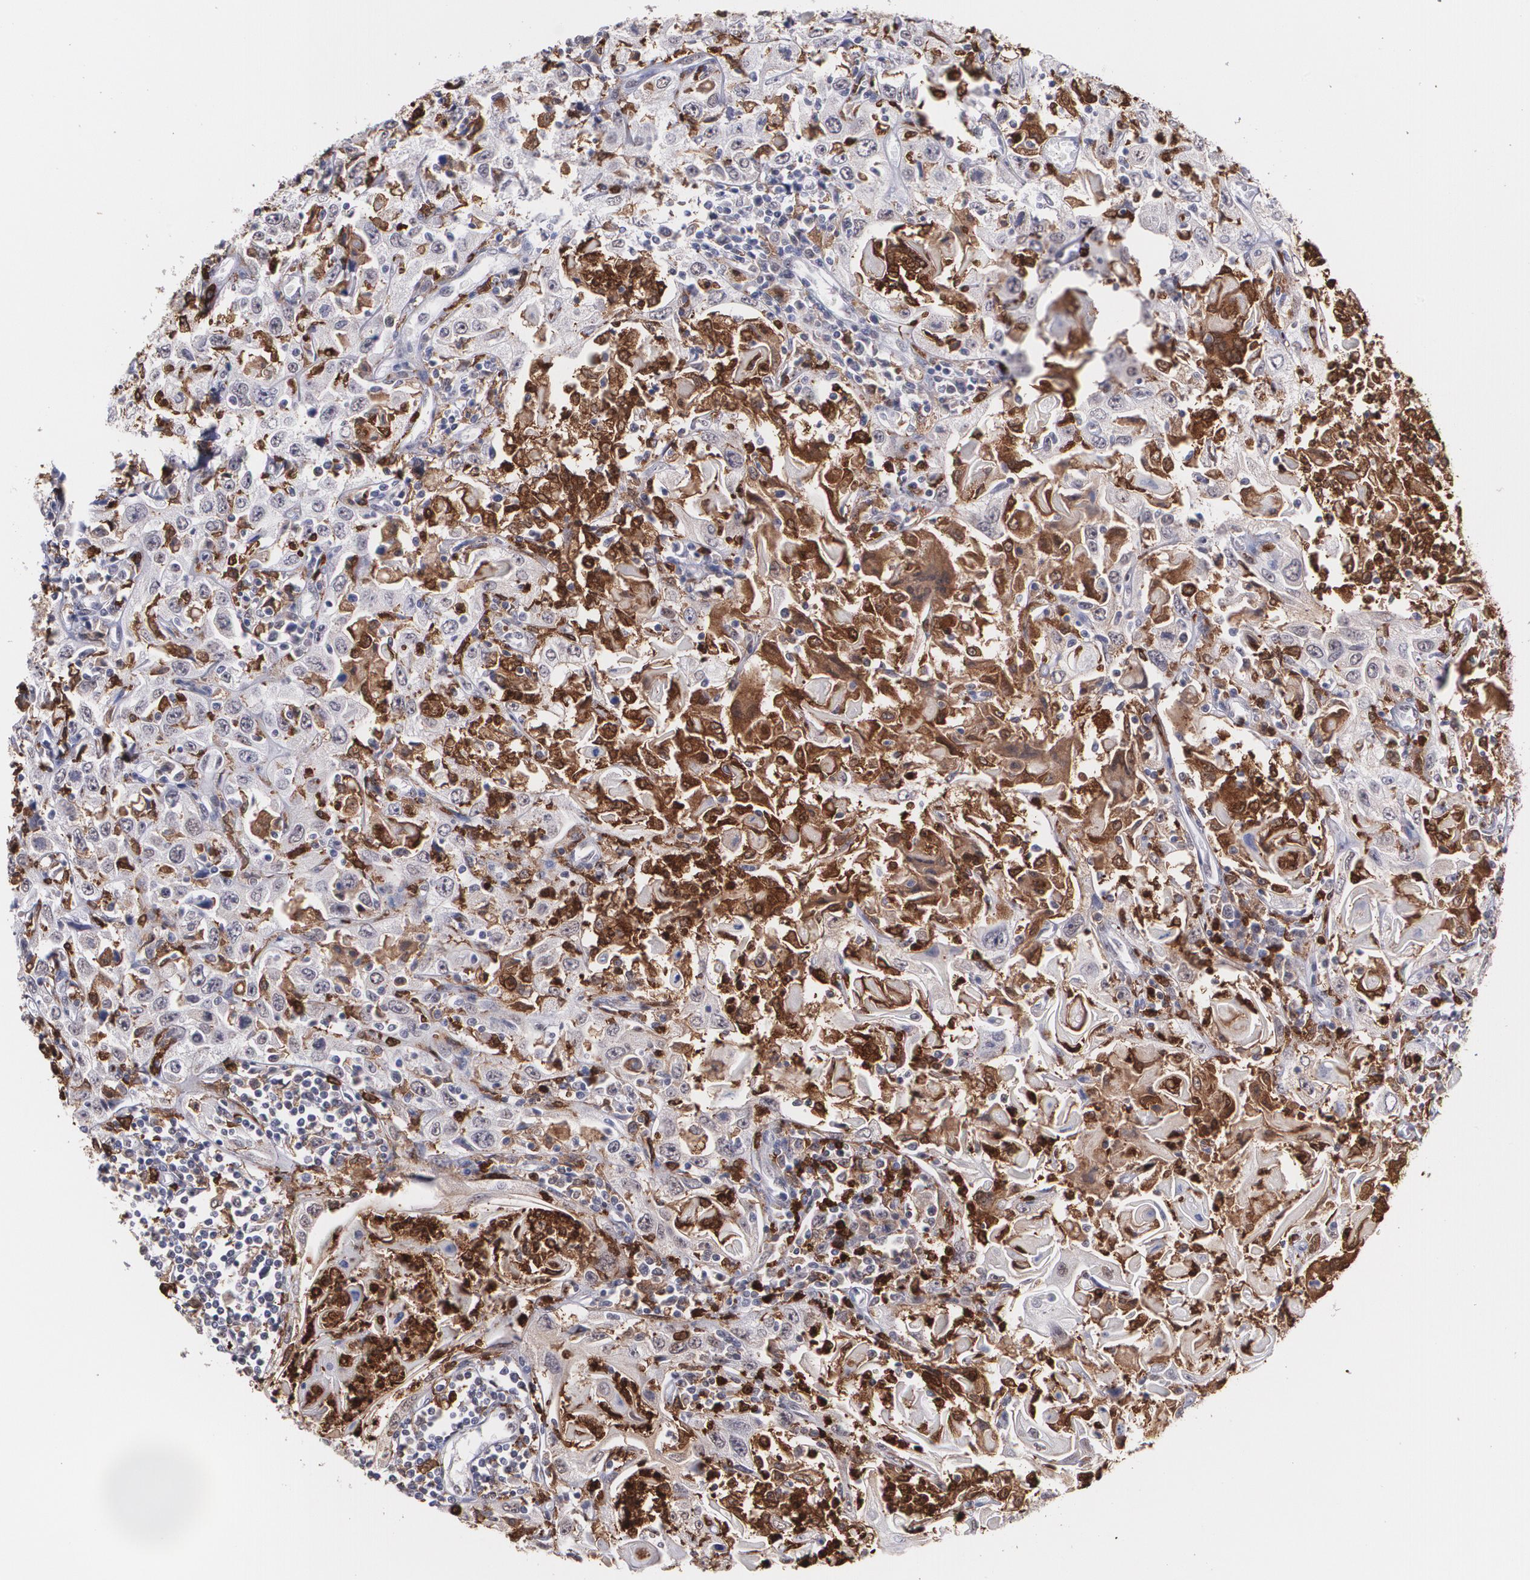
{"staining": {"intensity": "negative", "quantity": "none", "location": "none"}, "tissue": "head and neck cancer", "cell_type": "Tumor cells", "image_type": "cancer", "snomed": [{"axis": "morphology", "description": "Squamous cell carcinoma, NOS"}, {"axis": "topography", "description": "Oral tissue"}, {"axis": "topography", "description": "Head-Neck"}], "caption": "Human head and neck squamous cell carcinoma stained for a protein using immunohistochemistry (IHC) shows no positivity in tumor cells.", "gene": "NCF2", "patient": {"sex": "female", "age": 76}}